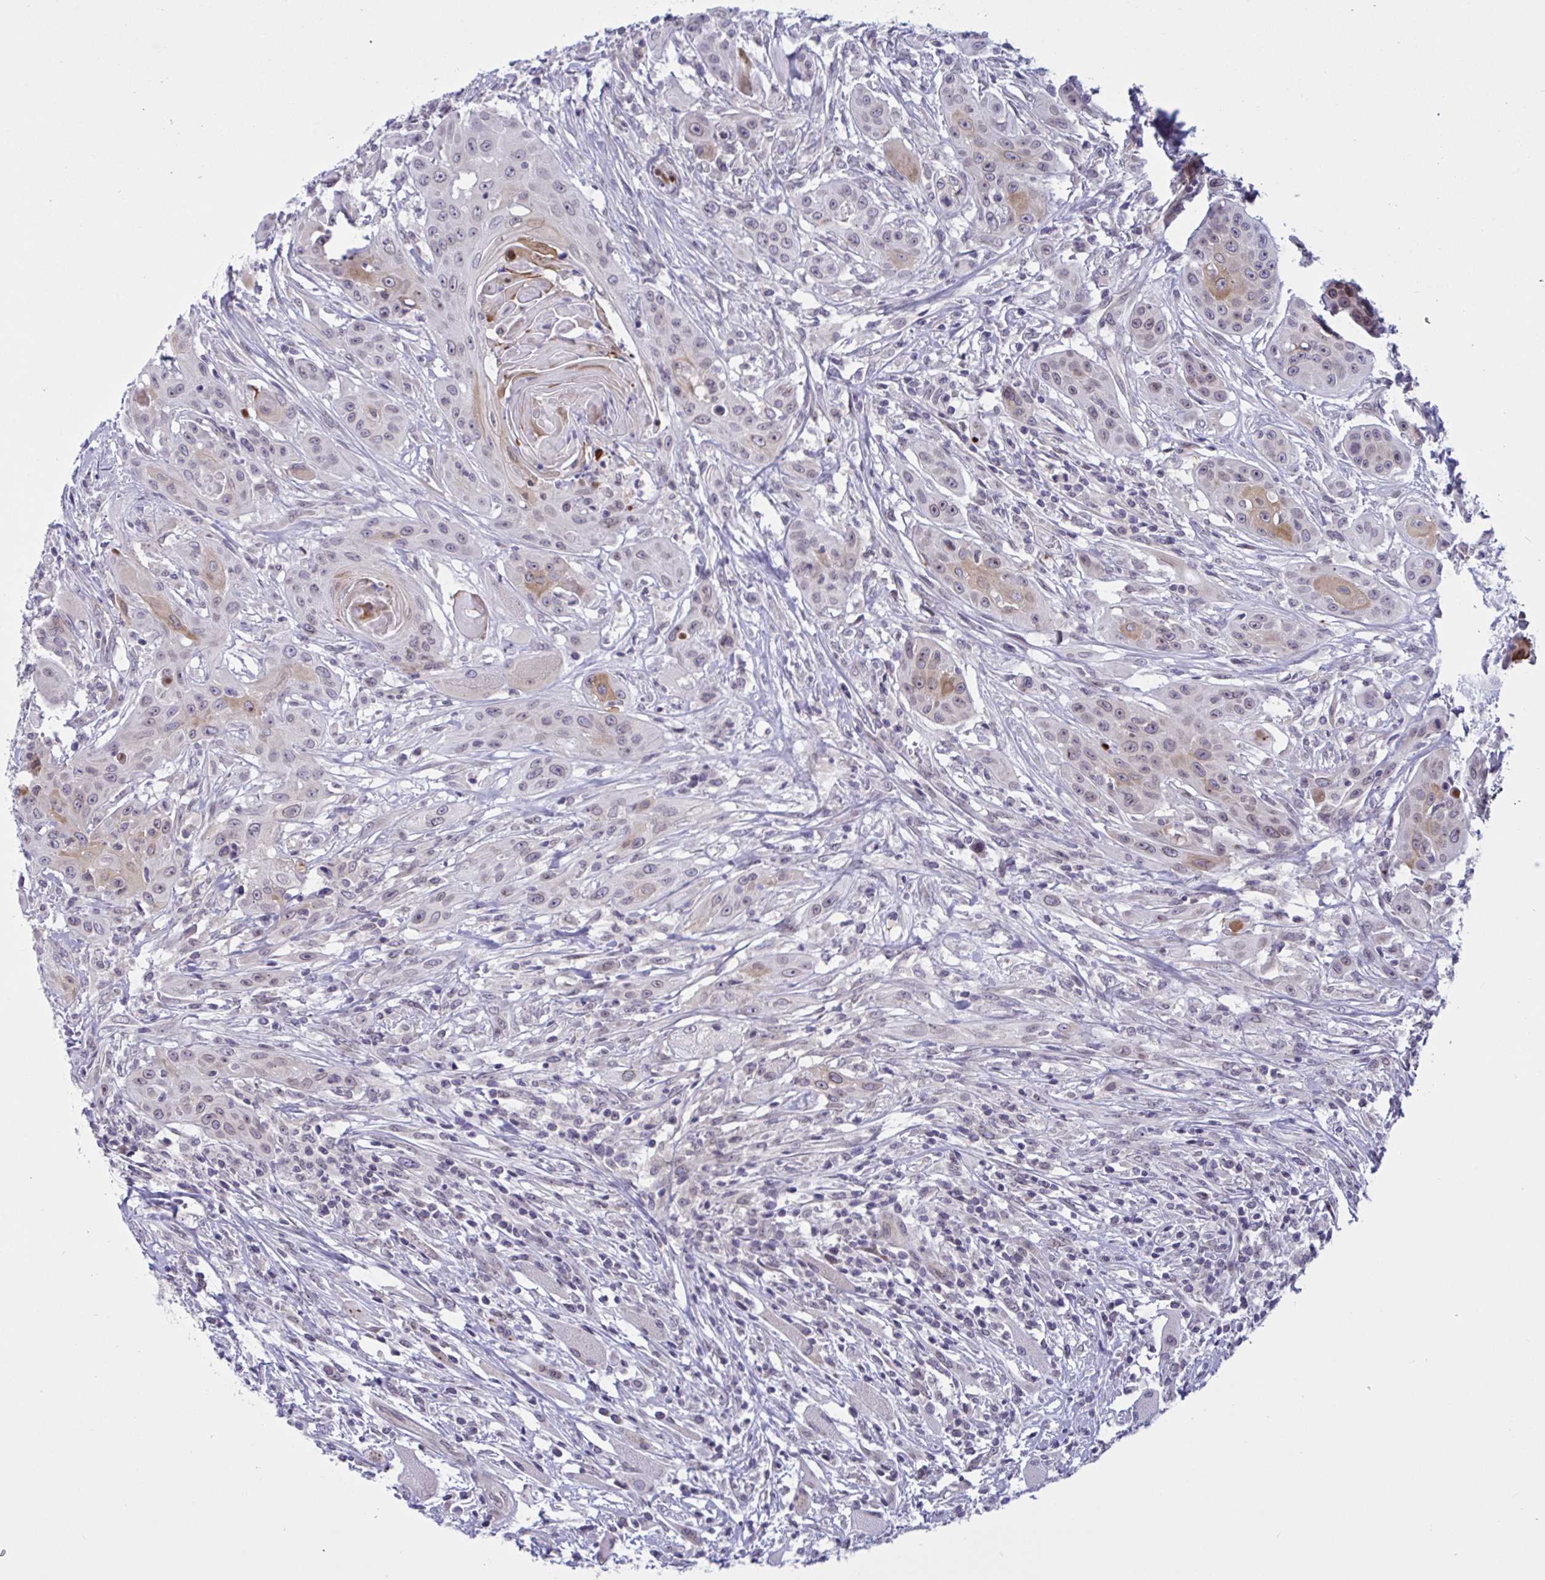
{"staining": {"intensity": "moderate", "quantity": "<25%", "location": "cytoplasmic/membranous,nuclear"}, "tissue": "head and neck cancer", "cell_type": "Tumor cells", "image_type": "cancer", "snomed": [{"axis": "morphology", "description": "Squamous cell carcinoma, NOS"}, {"axis": "topography", "description": "Oral tissue"}, {"axis": "topography", "description": "Head-Neck"}, {"axis": "topography", "description": "Neck, NOS"}], "caption": "Protein expression analysis of head and neck cancer displays moderate cytoplasmic/membranous and nuclear positivity in approximately <25% of tumor cells.", "gene": "DOCK11", "patient": {"sex": "female", "age": 55}}